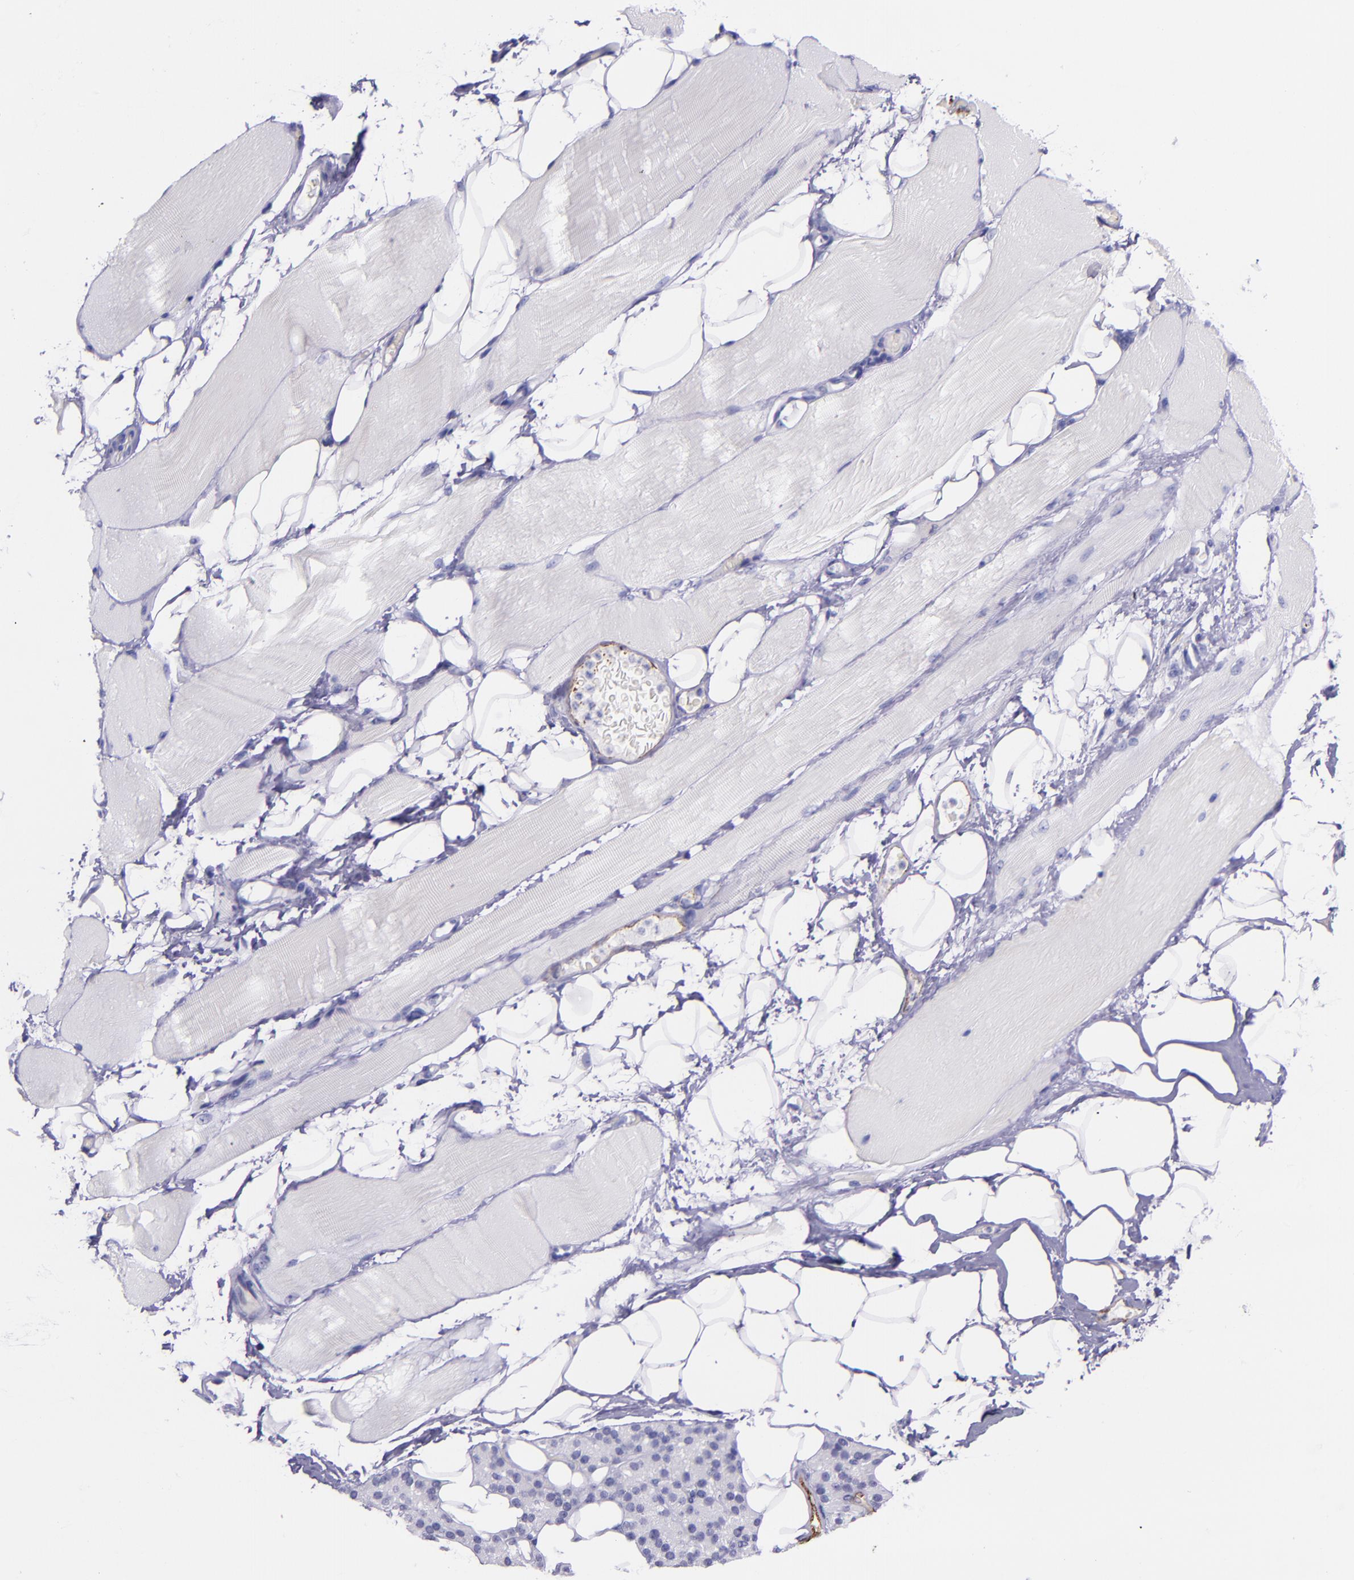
{"staining": {"intensity": "negative", "quantity": "none", "location": "none"}, "tissue": "skeletal muscle", "cell_type": "Myocytes", "image_type": "normal", "snomed": [{"axis": "morphology", "description": "Normal tissue, NOS"}, {"axis": "topography", "description": "Skeletal muscle"}, {"axis": "topography", "description": "Parathyroid gland"}], "caption": "DAB (3,3'-diaminobenzidine) immunohistochemical staining of normal human skeletal muscle reveals no significant positivity in myocytes.", "gene": "SELE", "patient": {"sex": "female", "age": 37}}